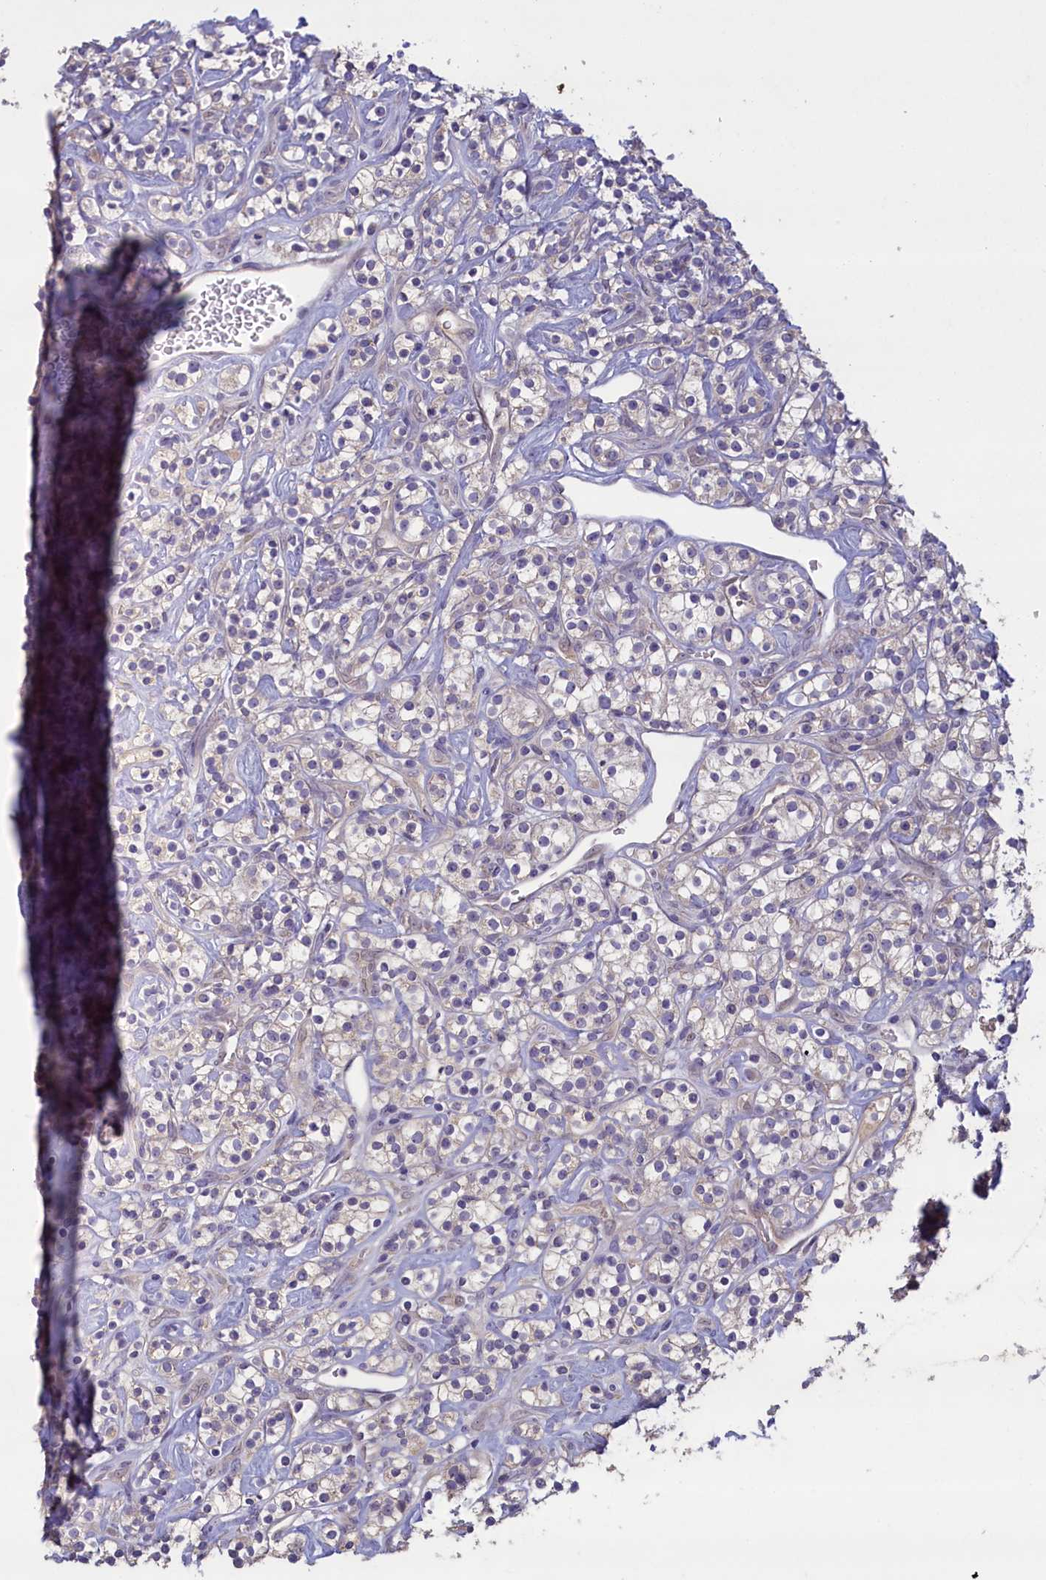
{"staining": {"intensity": "negative", "quantity": "none", "location": "none"}, "tissue": "renal cancer", "cell_type": "Tumor cells", "image_type": "cancer", "snomed": [{"axis": "morphology", "description": "Adenocarcinoma, NOS"}, {"axis": "topography", "description": "Kidney"}], "caption": "The histopathology image shows no staining of tumor cells in renal adenocarcinoma. (Immunohistochemistry (ihc), brightfield microscopy, high magnification).", "gene": "ATF7IP2", "patient": {"sex": "male", "age": 77}}